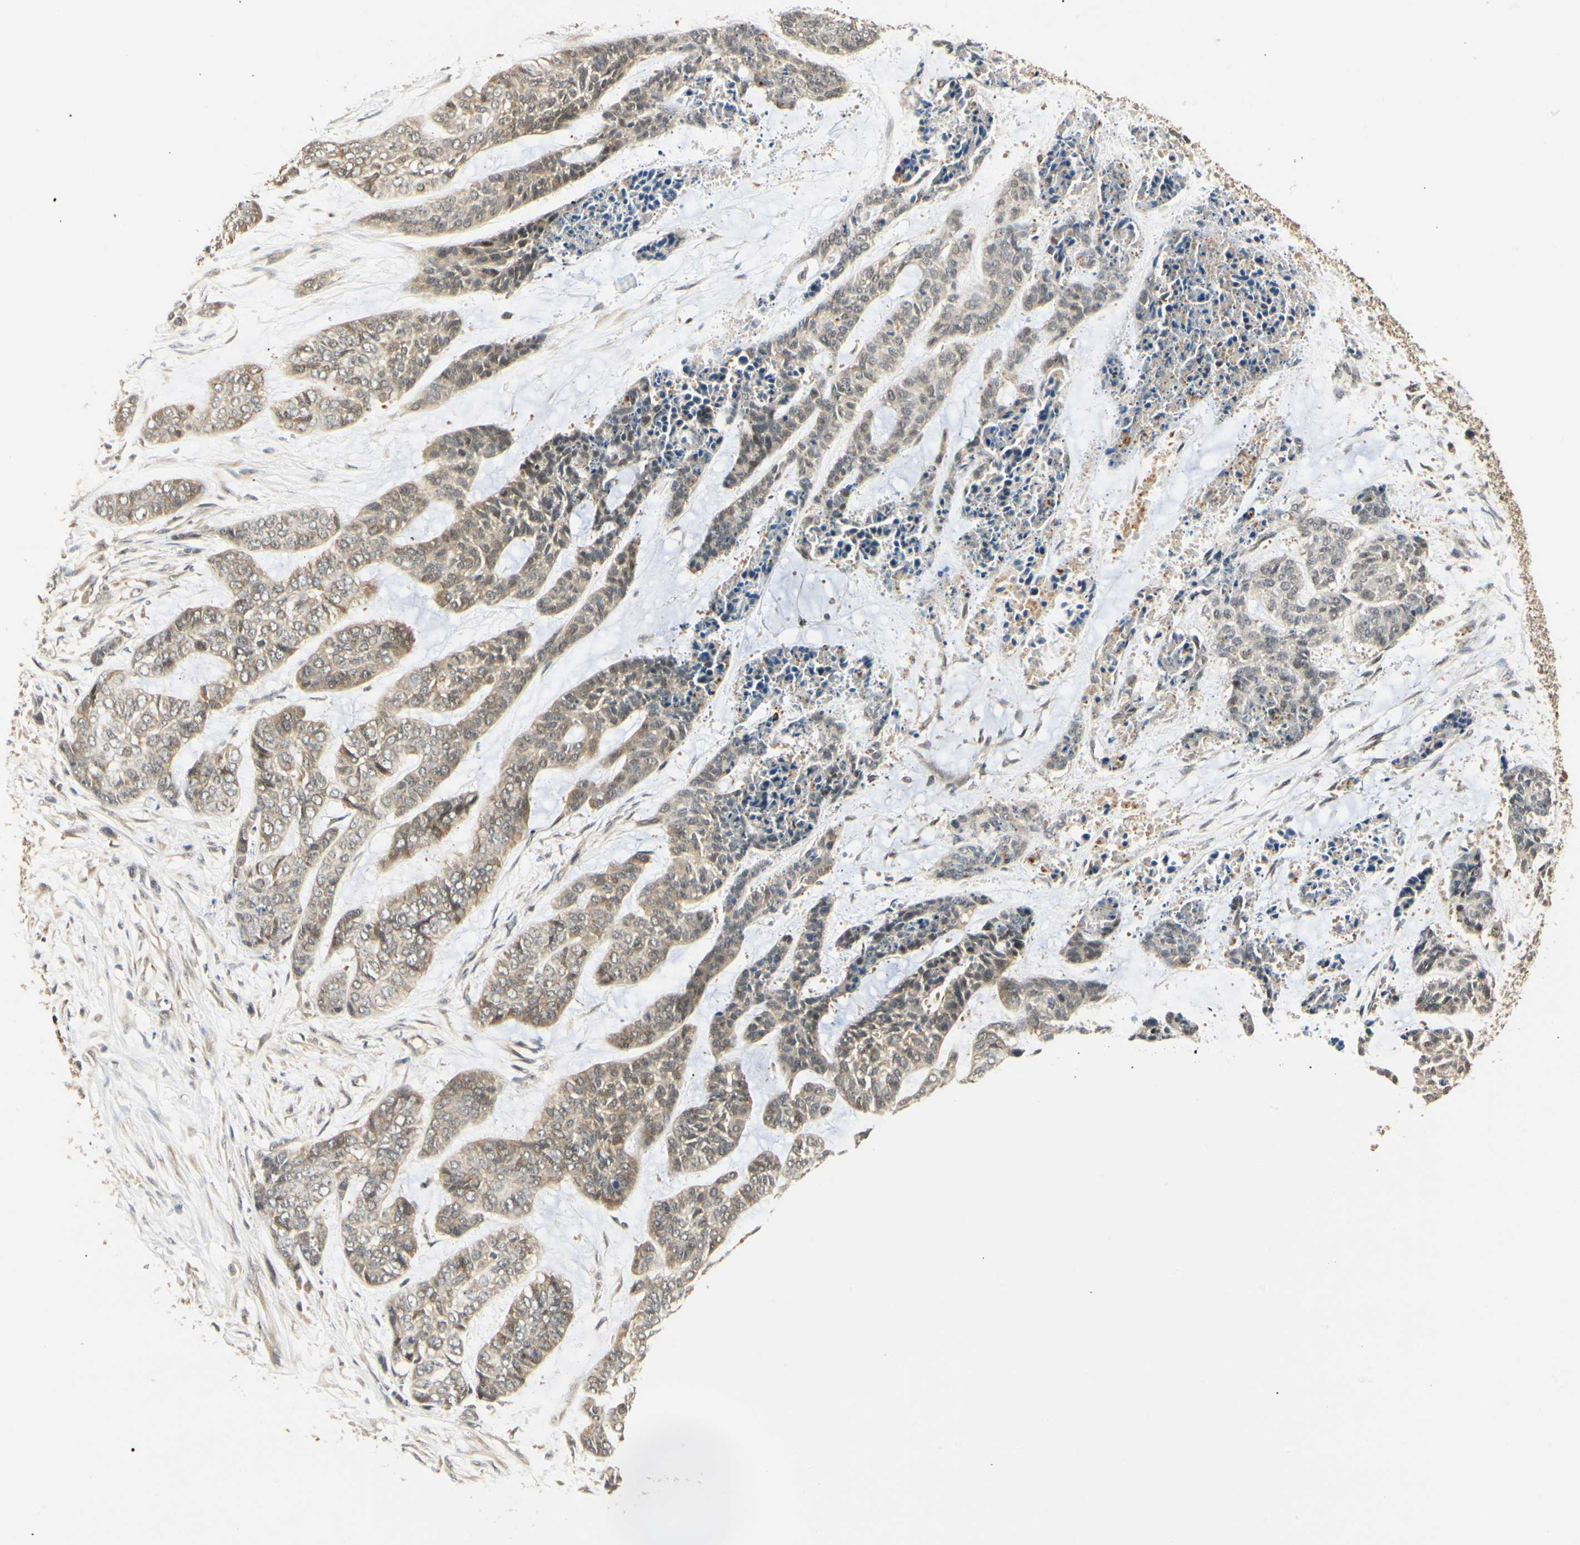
{"staining": {"intensity": "weak", "quantity": "25%-75%", "location": "cytoplasmic/membranous,nuclear"}, "tissue": "skin cancer", "cell_type": "Tumor cells", "image_type": "cancer", "snomed": [{"axis": "morphology", "description": "Basal cell carcinoma"}, {"axis": "topography", "description": "Skin"}], "caption": "An immunohistochemistry (IHC) micrograph of neoplastic tissue is shown. Protein staining in brown shows weak cytoplasmic/membranous and nuclear positivity in skin basal cell carcinoma within tumor cells.", "gene": "UBE2Z", "patient": {"sex": "female", "age": 64}}